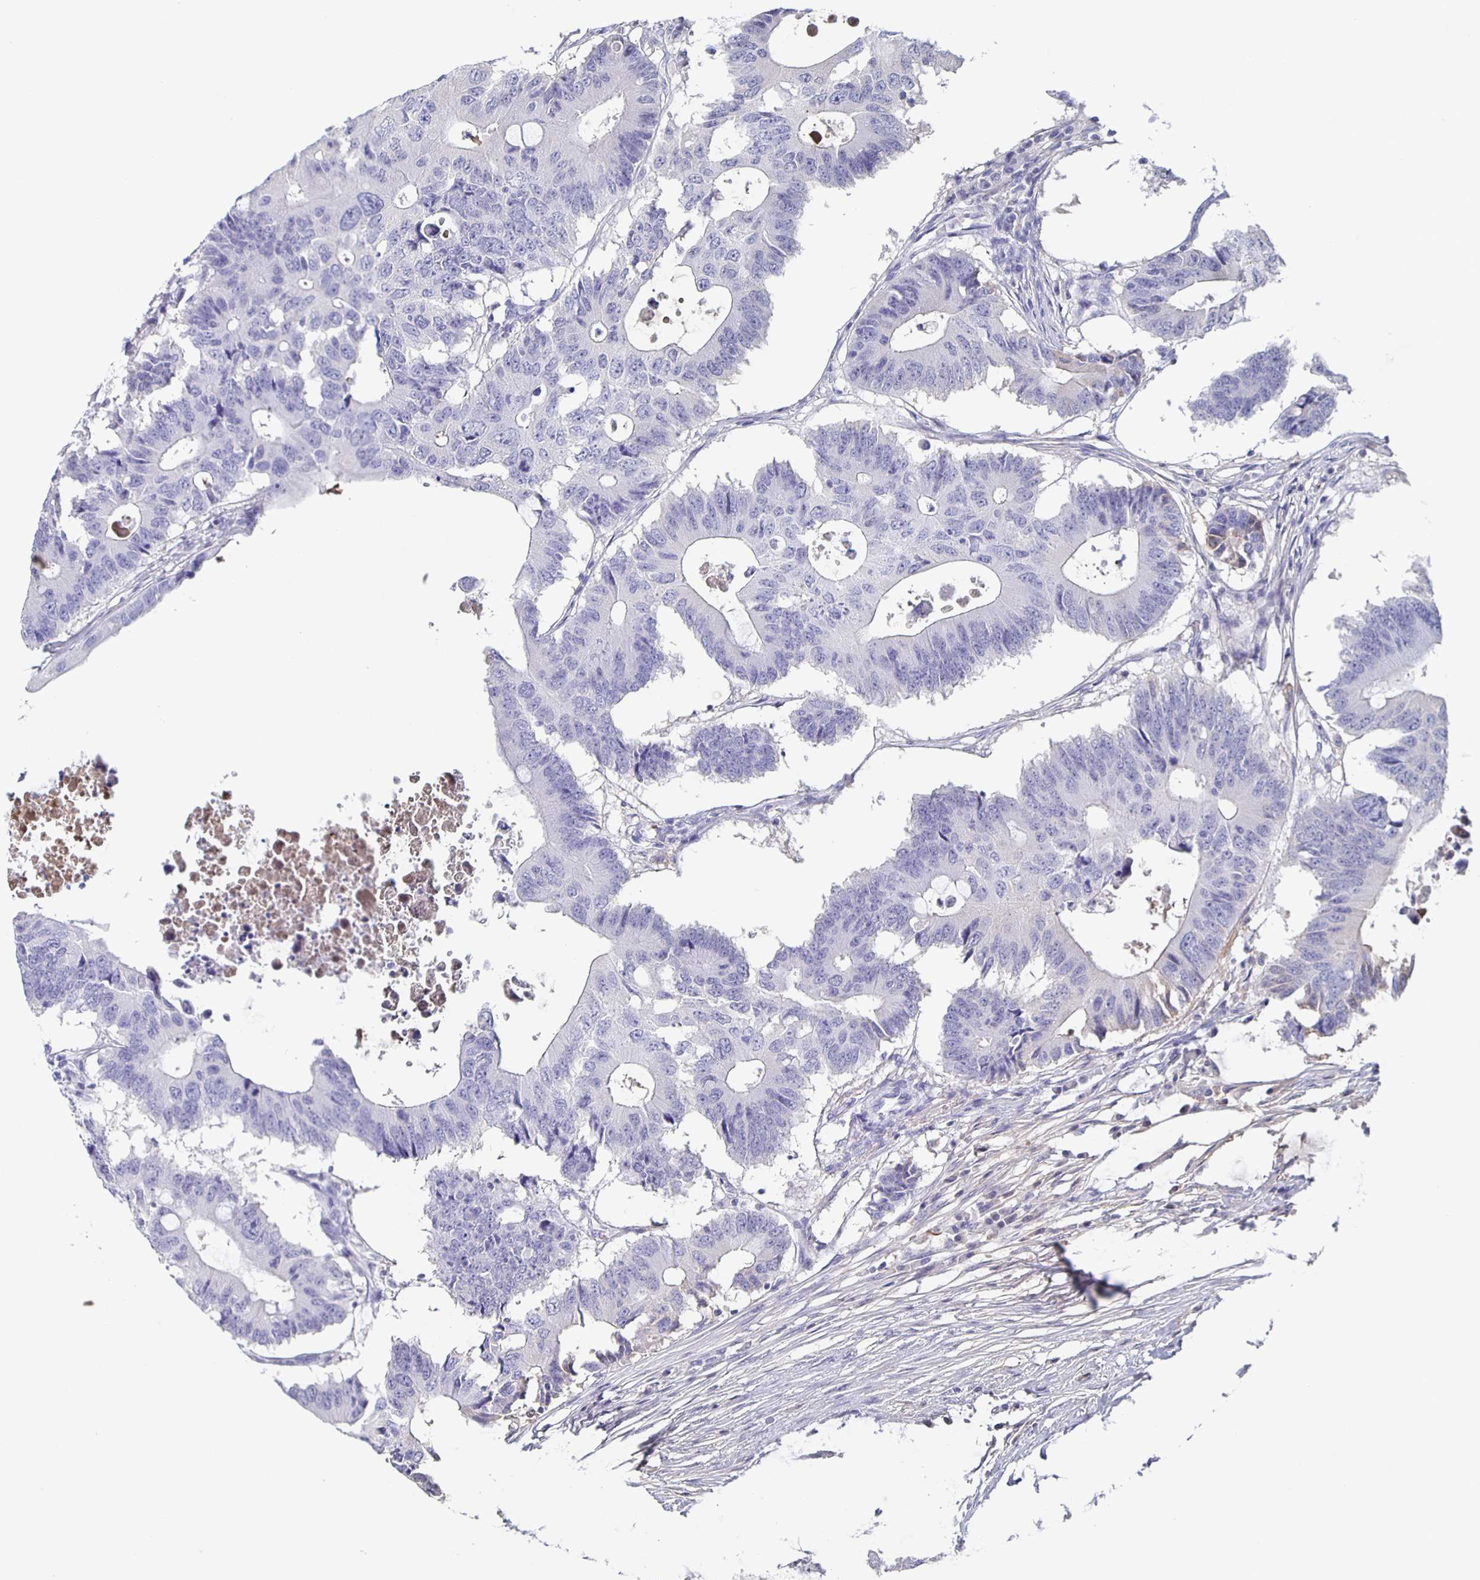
{"staining": {"intensity": "negative", "quantity": "none", "location": "none"}, "tissue": "colorectal cancer", "cell_type": "Tumor cells", "image_type": "cancer", "snomed": [{"axis": "morphology", "description": "Adenocarcinoma, NOS"}, {"axis": "topography", "description": "Colon"}], "caption": "DAB (3,3'-diaminobenzidine) immunohistochemical staining of human colorectal cancer exhibits no significant positivity in tumor cells.", "gene": "FGA", "patient": {"sex": "male", "age": 71}}